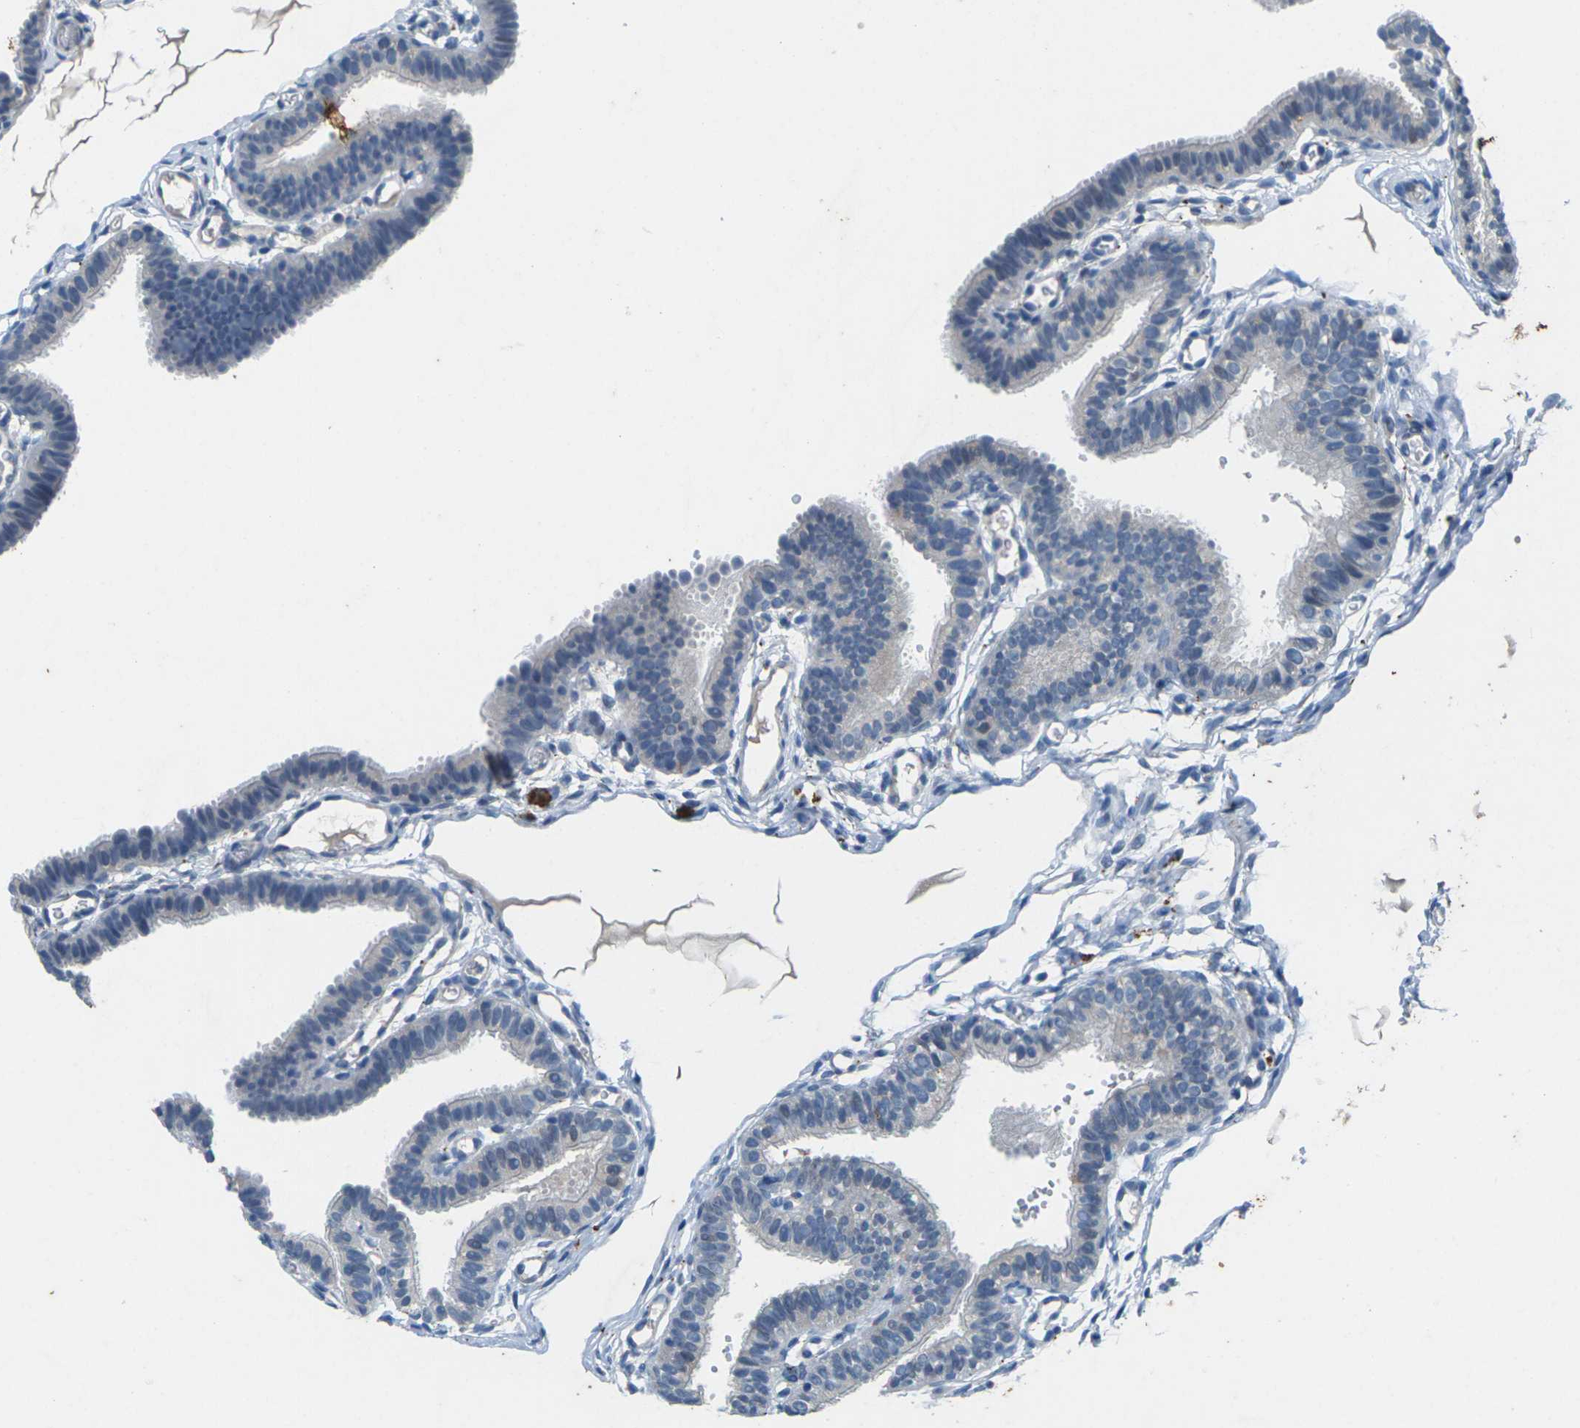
{"staining": {"intensity": "negative", "quantity": "none", "location": "none"}, "tissue": "fallopian tube", "cell_type": "Glandular cells", "image_type": "normal", "snomed": [{"axis": "morphology", "description": "Normal tissue, NOS"}, {"axis": "topography", "description": "Fallopian tube"}, {"axis": "topography", "description": "Placenta"}], "caption": "This is an immunohistochemistry (IHC) micrograph of normal fallopian tube. There is no staining in glandular cells.", "gene": "SIGLEC14", "patient": {"sex": "female", "age": 34}}